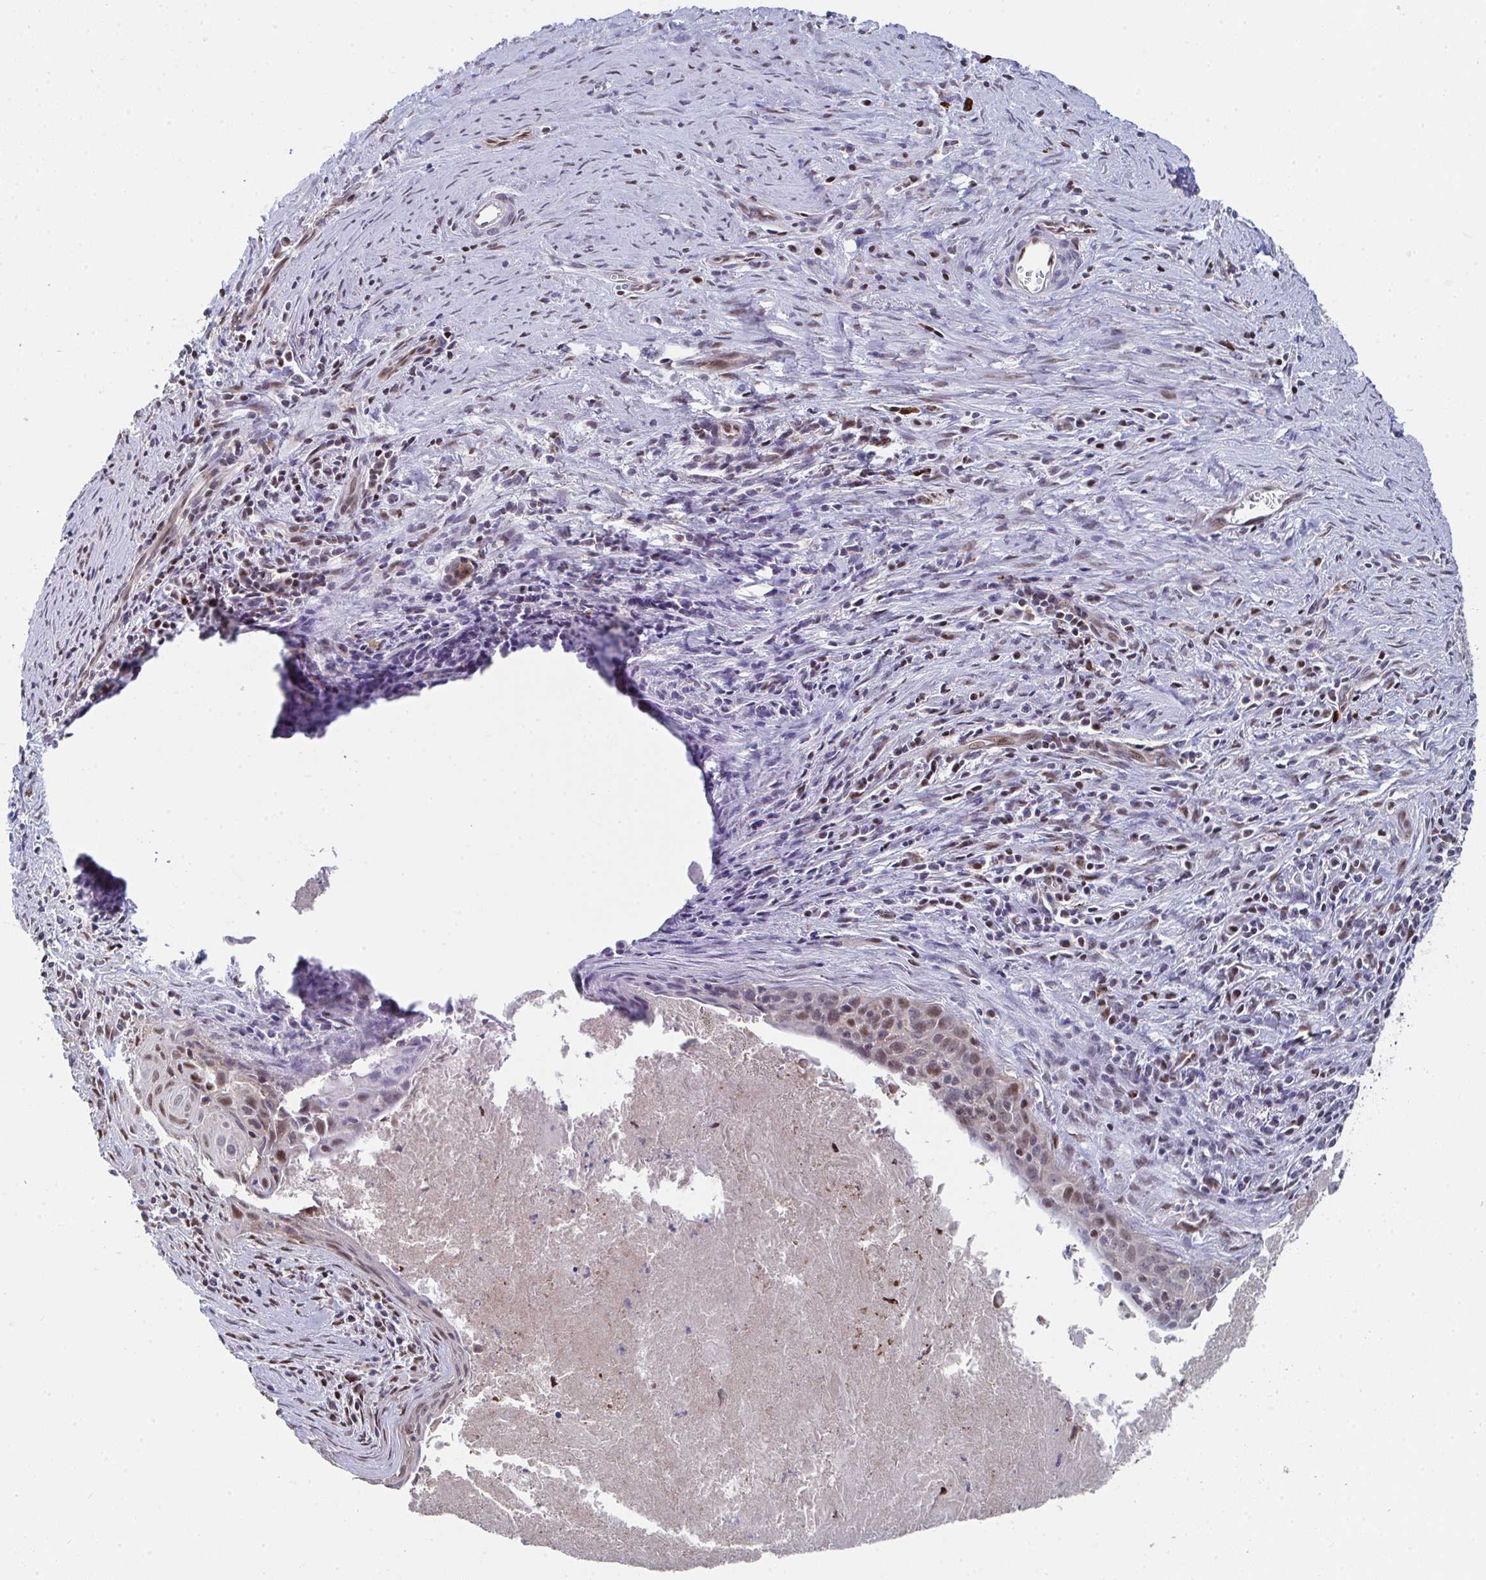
{"staining": {"intensity": "weak", "quantity": "25%-75%", "location": "nuclear"}, "tissue": "cervical cancer", "cell_type": "Tumor cells", "image_type": "cancer", "snomed": [{"axis": "morphology", "description": "Squamous cell carcinoma, NOS"}, {"axis": "topography", "description": "Cervix"}], "caption": "Cervical cancer stained for a protein shows weak nuclear positivity in tumor cells.", "gene": "ACD", "patient": {"sex": "female", "age": 55}}